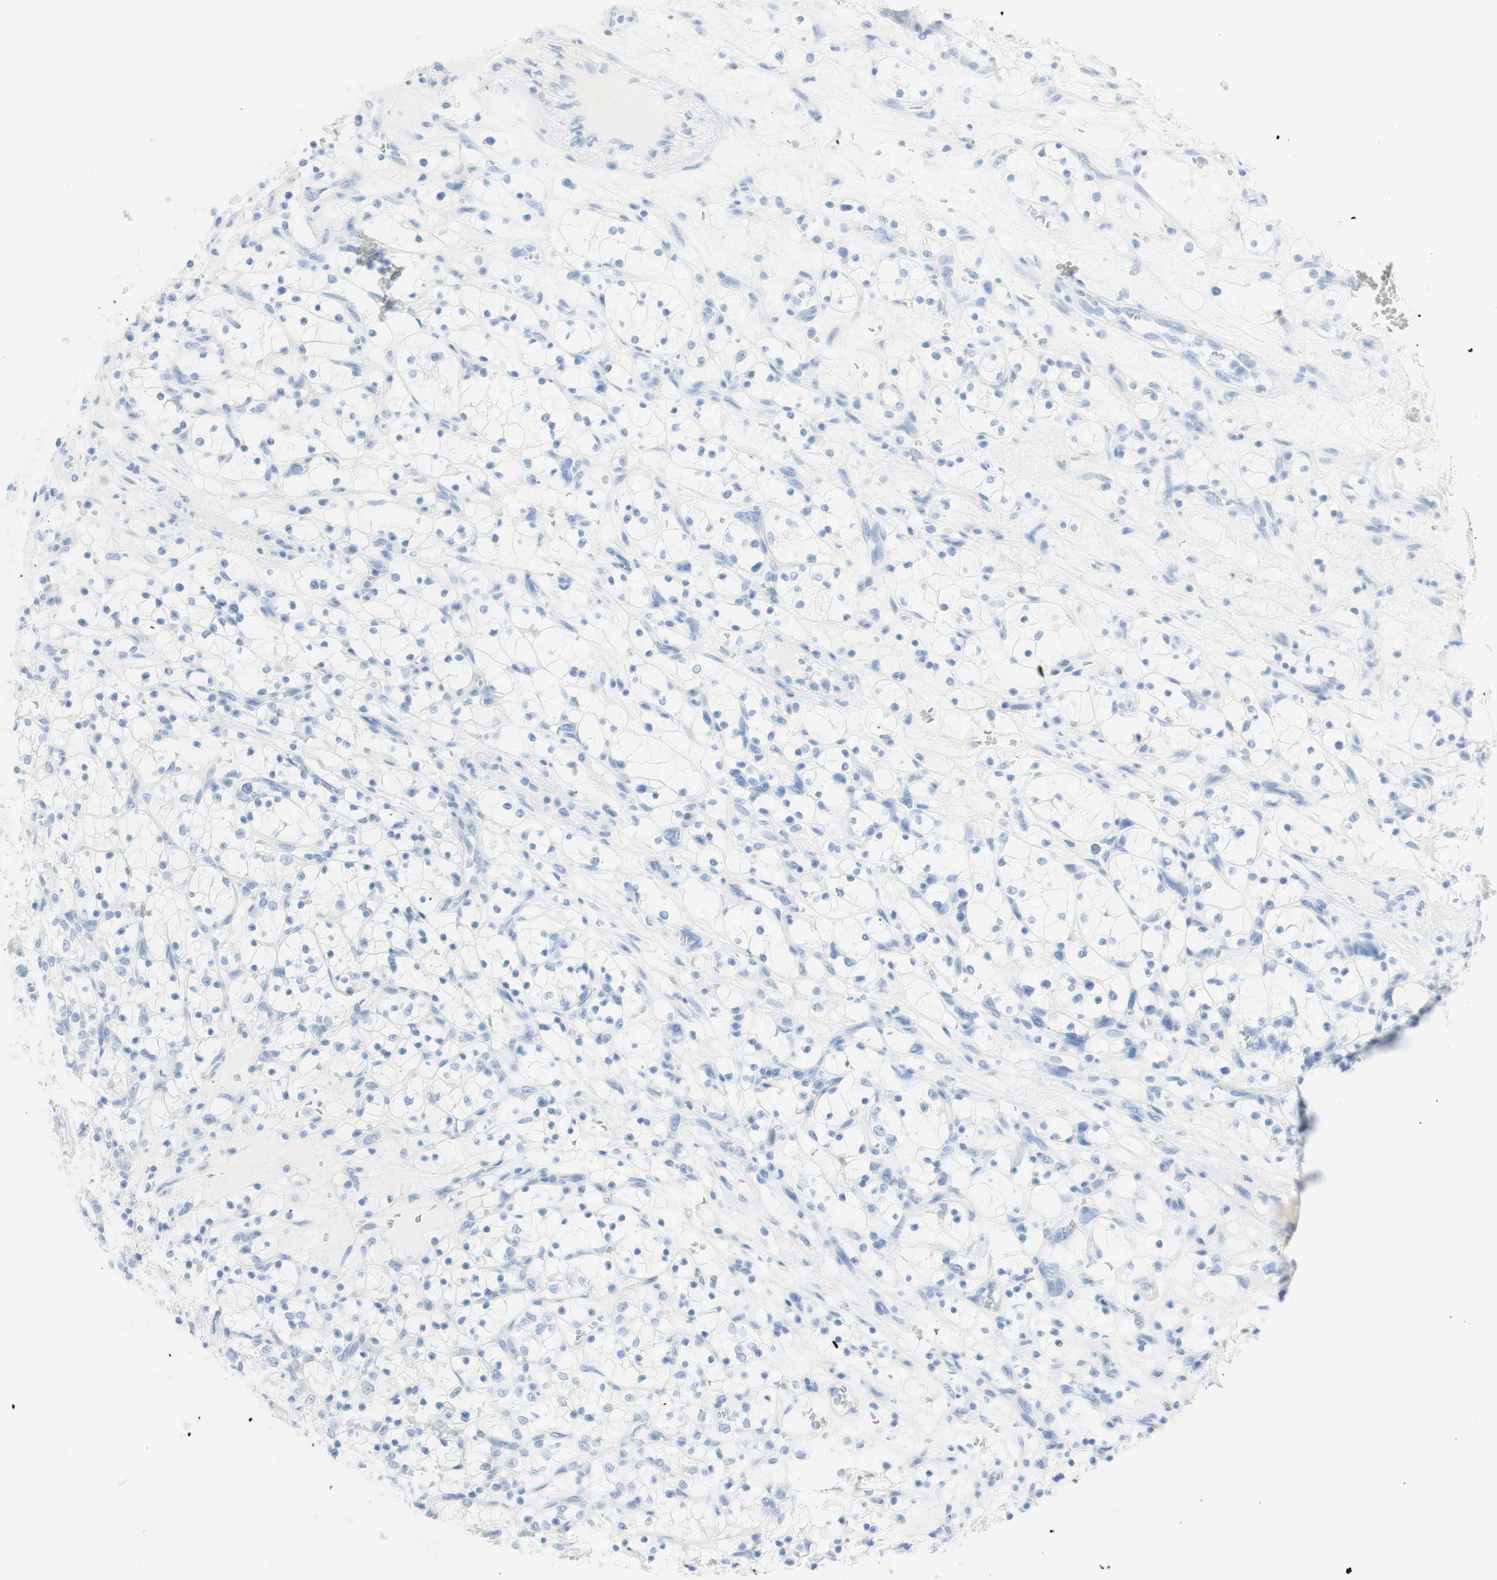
{"staining": {"intensity": "negative", "quantity": "none", "location": "none"}, "tissue": "renal cancer", "cell_type": "Tumor cells", "image_type": "cancer", "snomed": [{"axis": "morphology", "description": "Adenocarcinoma, NOS"}, {"axis": "topography", "description": "Kidney"}], "caption": "Immunohistochemical staining of renal cancer exhibits no significant staining in tumor cells.", "gene": "TPO", "patient": {"sex": "female", "age": 69}}